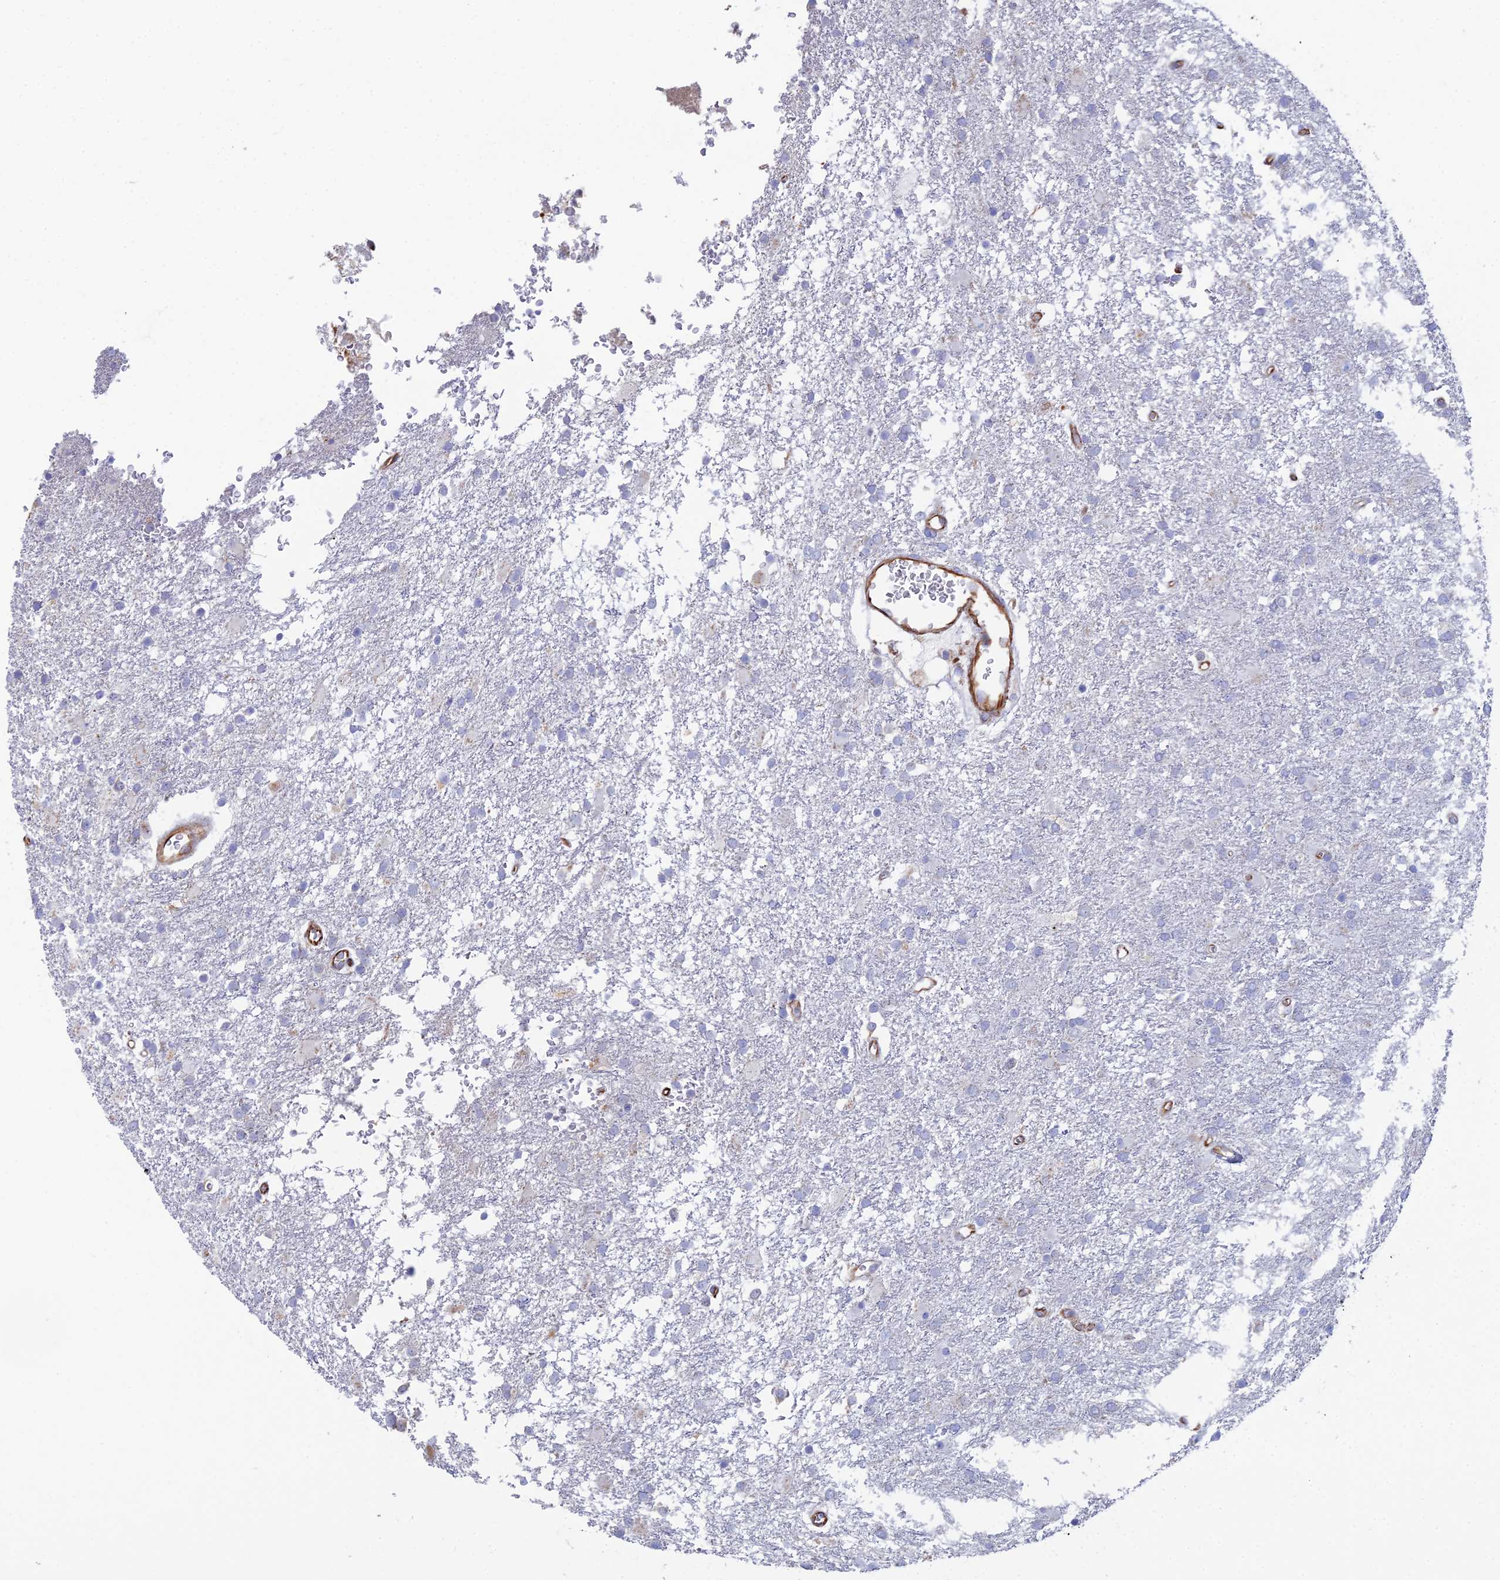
{"staining": {"intensity": "negative", "quantity": "none", "location": "none"}, "tissue": "glioma", "cell_type": "Tumor cells", "image_type": "cancer", "snomed": [{"axis": "morphology", "description": "Glioma, malignant, High grade"}, {"axis": "topography", "description": "Brain"}], "caption": "An IHC histopathology image of glioma is shown. There is no staining in tumor cells of glioma. (DAB immunohistochemistry (IHC) with hematoxylin counter stain).", "gene": "CLVS2", "patient": {"sex": "female", "age": 74}}